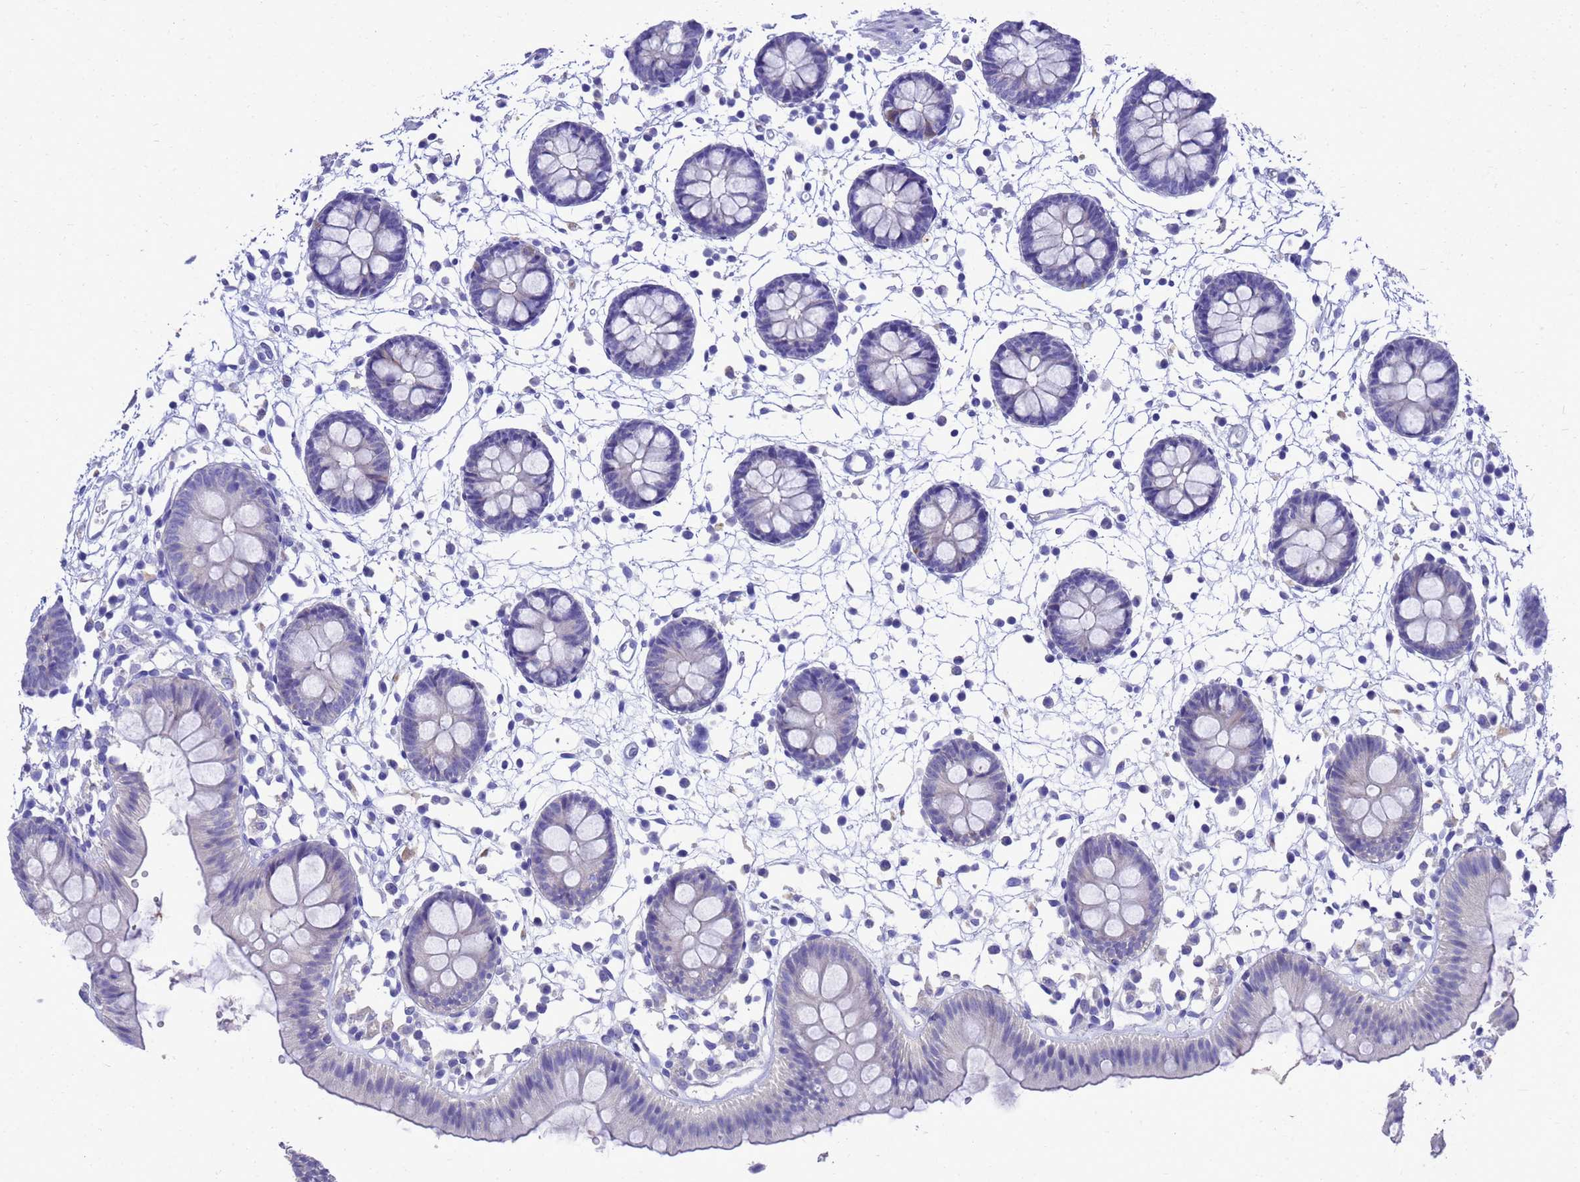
{"staining": {"intensity": "negative", "quantity": "none", "location": "none"}, "tissue": "colon", "cell_type": "Endothelial cells", "image_type": "normal", "snomed": [{"axis": "morphology", "description": "Normal tissue, NOS"}, {"axis": "topography", "description": "Colon"}], "caption": "IHC histopathology image of benign human colon stained for a protein (brown), which reveals no staining in endothelial cells.", "gene": "MS4A13", "patient": {"sex": "male", "age": 56}}